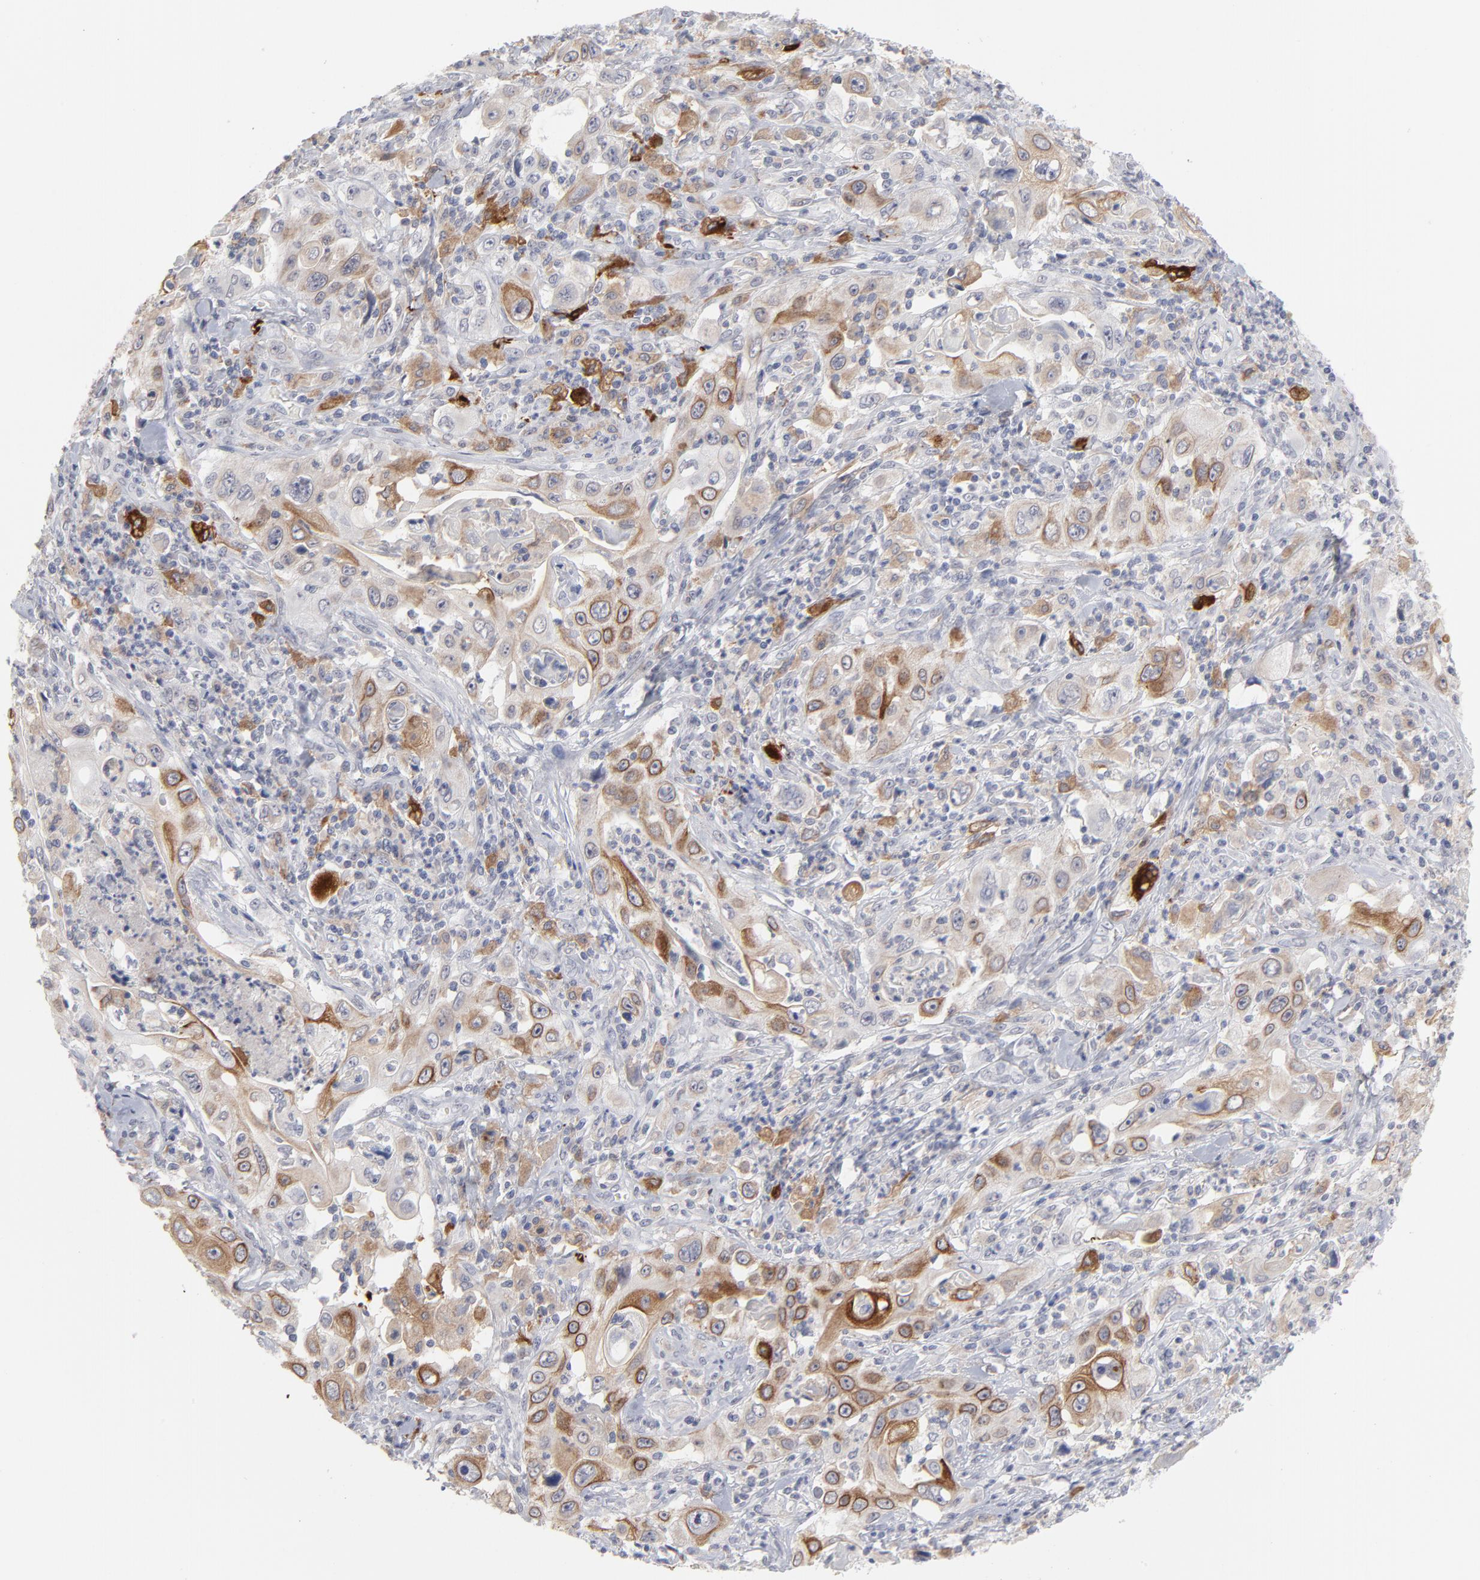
{"staining": {"intensity": "moderate", "quantity": "25%-75%", "location": "cytoplasmic/membranous"}, "tissue": "pancreatic cancer", "cell_type": "Tumor cells", "image_type": "cancer", "snomed": [{"axis": "morphology", "description": "Adenocarcinoma, NOS"}, {"axis": "topography", "description": "Pancreas"}], "caption": "Immunohistochemistry (IHC) of pancreatic adenocarcinoma shows medium levels of moderate cytoplasmic/membranous positivity in approximately 25%-75% of tumor cells.", "gene": "CCR2", "patient": {"sex": "male", "age": 70}}